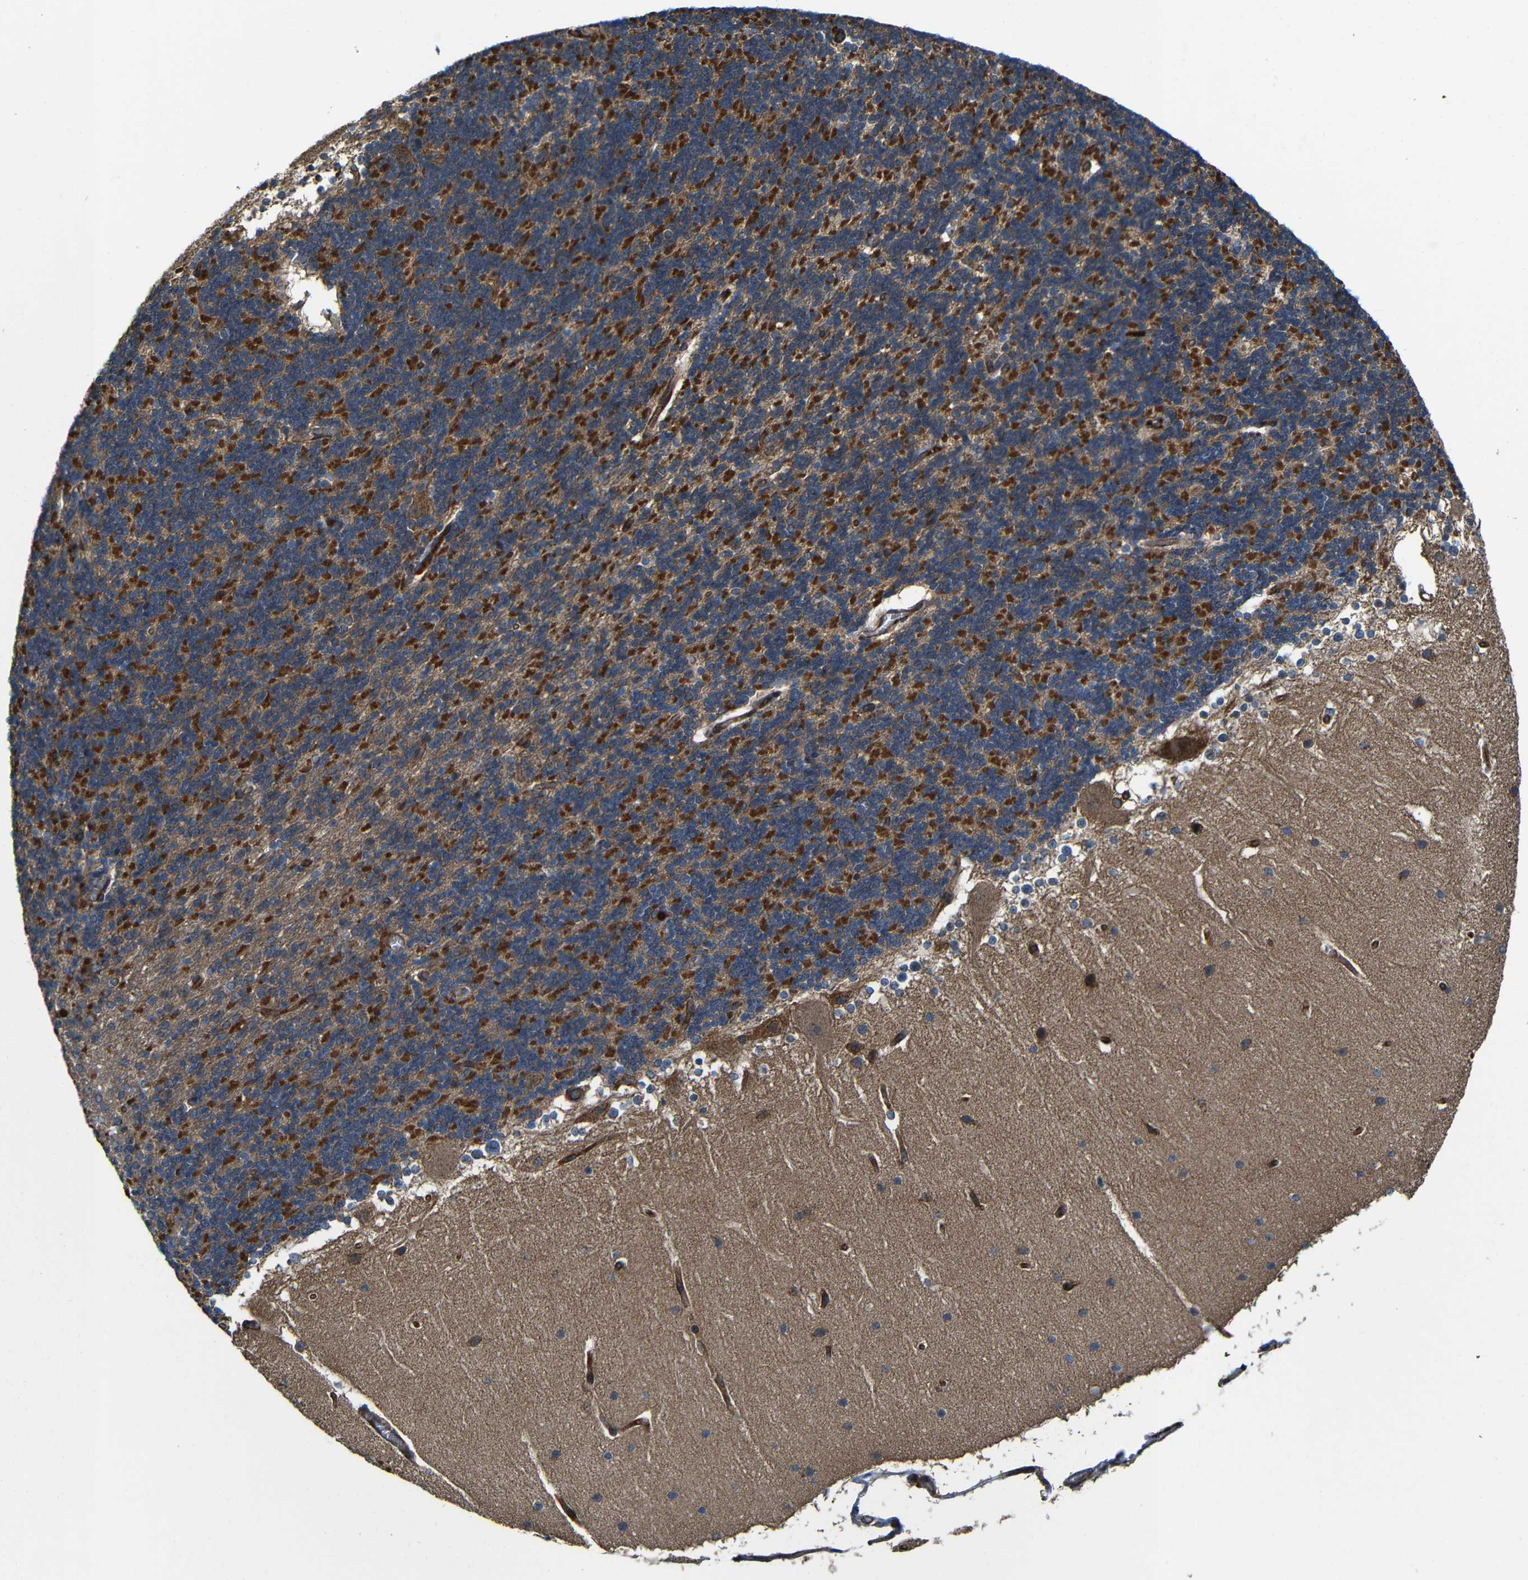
{"staining": {"intensity": "strong", "quantity": "25%-75%", "location": "cytoplasmic/membranous"}, "tissue": "cerebellum", "cell_type": "Cells in granular layer", "image_type": "normal", "snomed": [{"axis": "morphology", "description": "Normal tissue, NOS"}, {"axis": "topography", "description": "Cerebellum"}], "caption": "Strong cytoplasmic/membranous protein positivity is seen in about 25%-75% of cells in granular layer in cerebellum.", "gene": "PTCH1", "patient": {"sex": "female", "age": 19}}